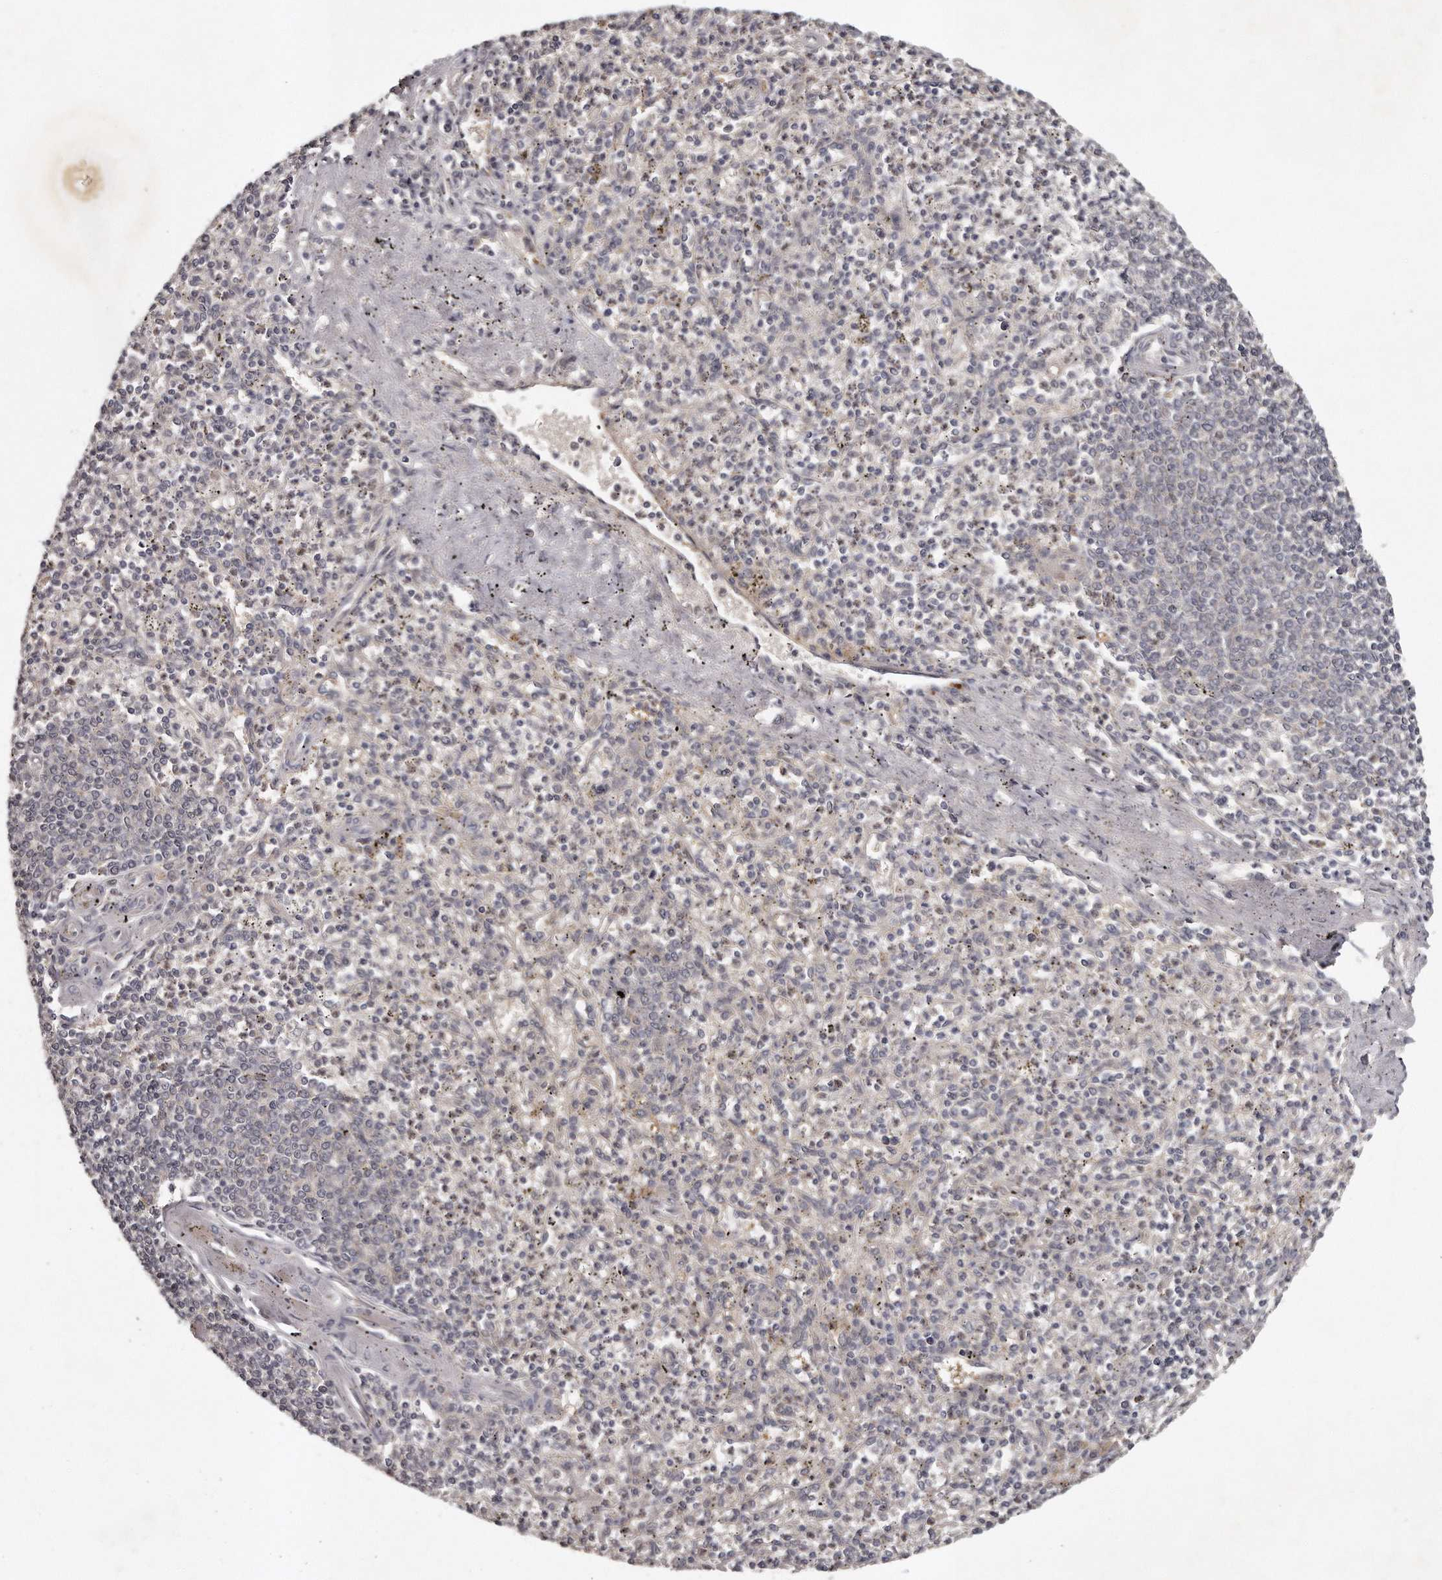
{"staining": {"intensity": "negative", "quantity": "none", "location": "none"}, "tissue": "spleen", "cell_type": "Cells in red pulp", "image_type": "normal", "snomed": [{"axis": "morphology", "description": "Normal tissue, NOS"}, {"axis": "topography", "description": "Spleen"}], "caption": "High power microscopy micrograph of an immunohistochemistry histopathology image of benign spleen, revealing no significant positivity in cells in red pulp.", "gene": "GGCT", "patient": {"sex": "male", "age": 72}}